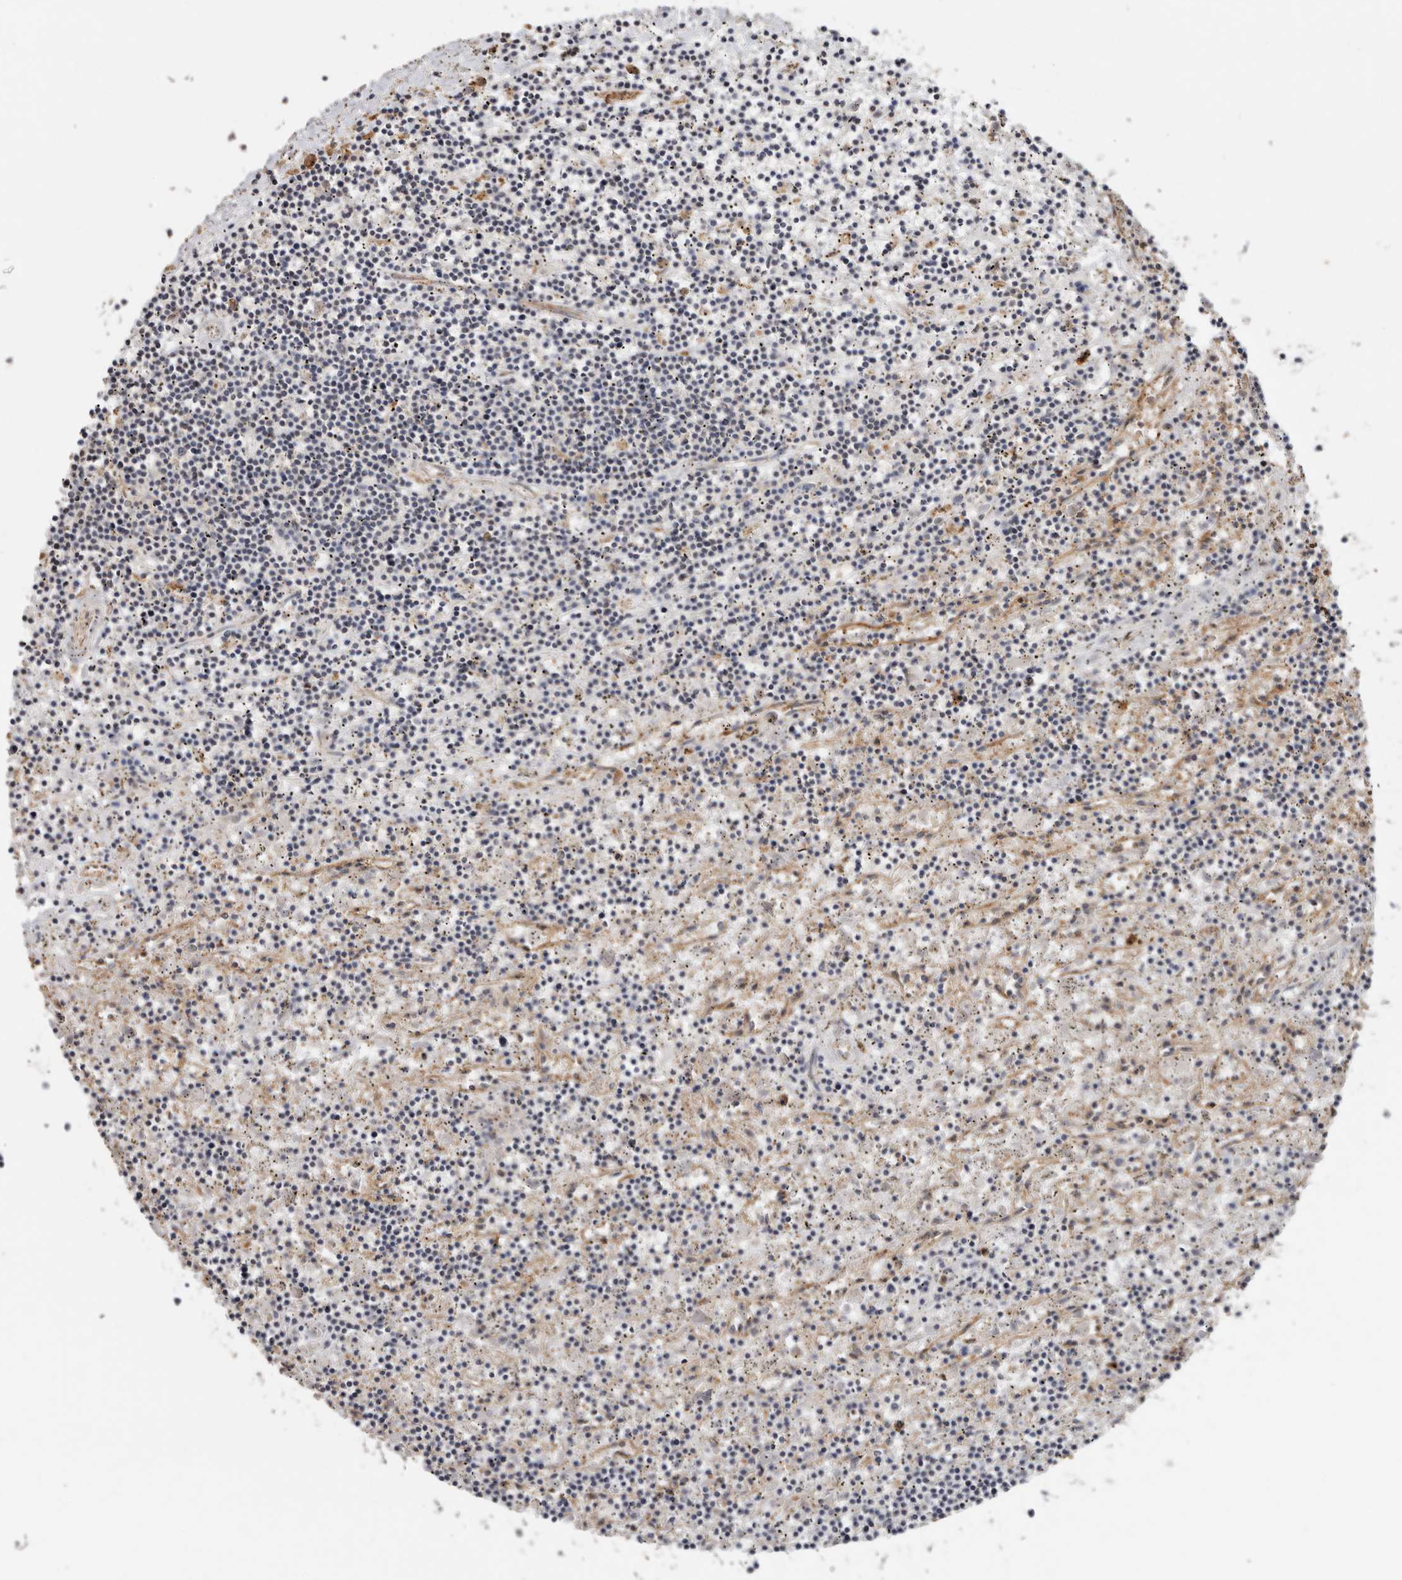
{"staining": {"intensity": "negative", "quantity": "none", "location": "none"}, "tissue": "lymphoma", "cell_type": "Tumor cells", "image_type": "cancer", "snomed": [{"axis": "morphology", "description": "Malignant lymphoma, non-Hodgkin's type, Low grade"}, {"axis": "topography", "description": "Spleen"}], "caption": "IHC micrograph of human lymphoma stained for a protein (brown), which reveals no expression in tumor cells.", "gene": "RSPO2", "patient": {"sex": "male", "age": 76}}